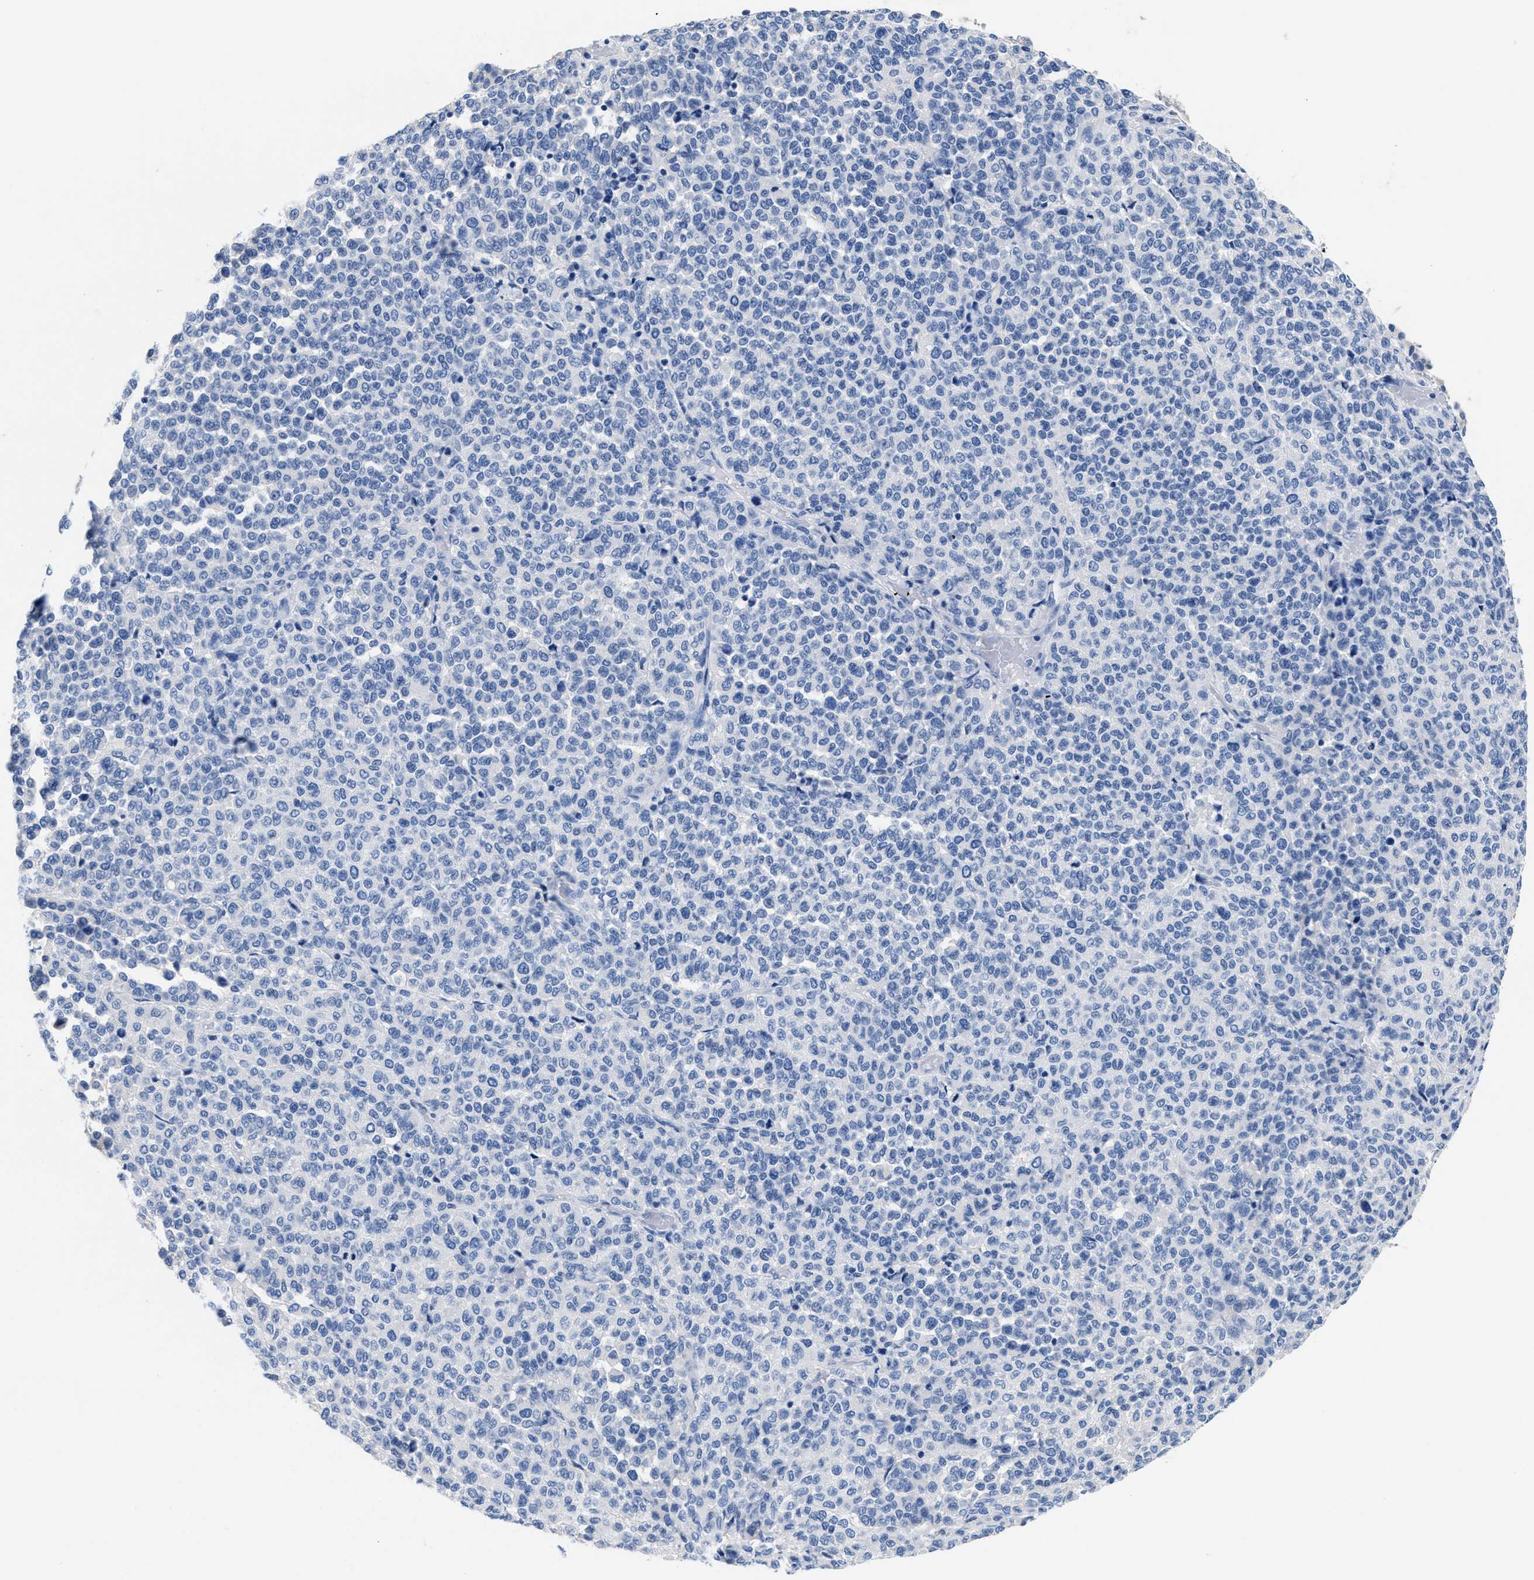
{"staining": {"intensity": "negative", "quantity": "none", "location": "none"}, "tissue": "melanoma", "cell_type": "Tumor cells", "image_type": "cancer", "snomed": [{"axis": "morphology", "description": "Malignant melanoma, Metastatic site"}, {"axis": "topography", "description": "Pancreas"}], "caption": "High magnification brightfield microscopy of melanoma stained with DAB (3,3'-diaminobenzidine) (brown) and counterstained with hematoxylin (blue): tumor cells show no significant positivity. The staining is performed using DAB (3,3'-diaminobenzidine) brown chromogen with nuclei counter-stained in using hematoxylin.", "gene": "SLFN13", "patient": {"sex": "female", "age": 30}}